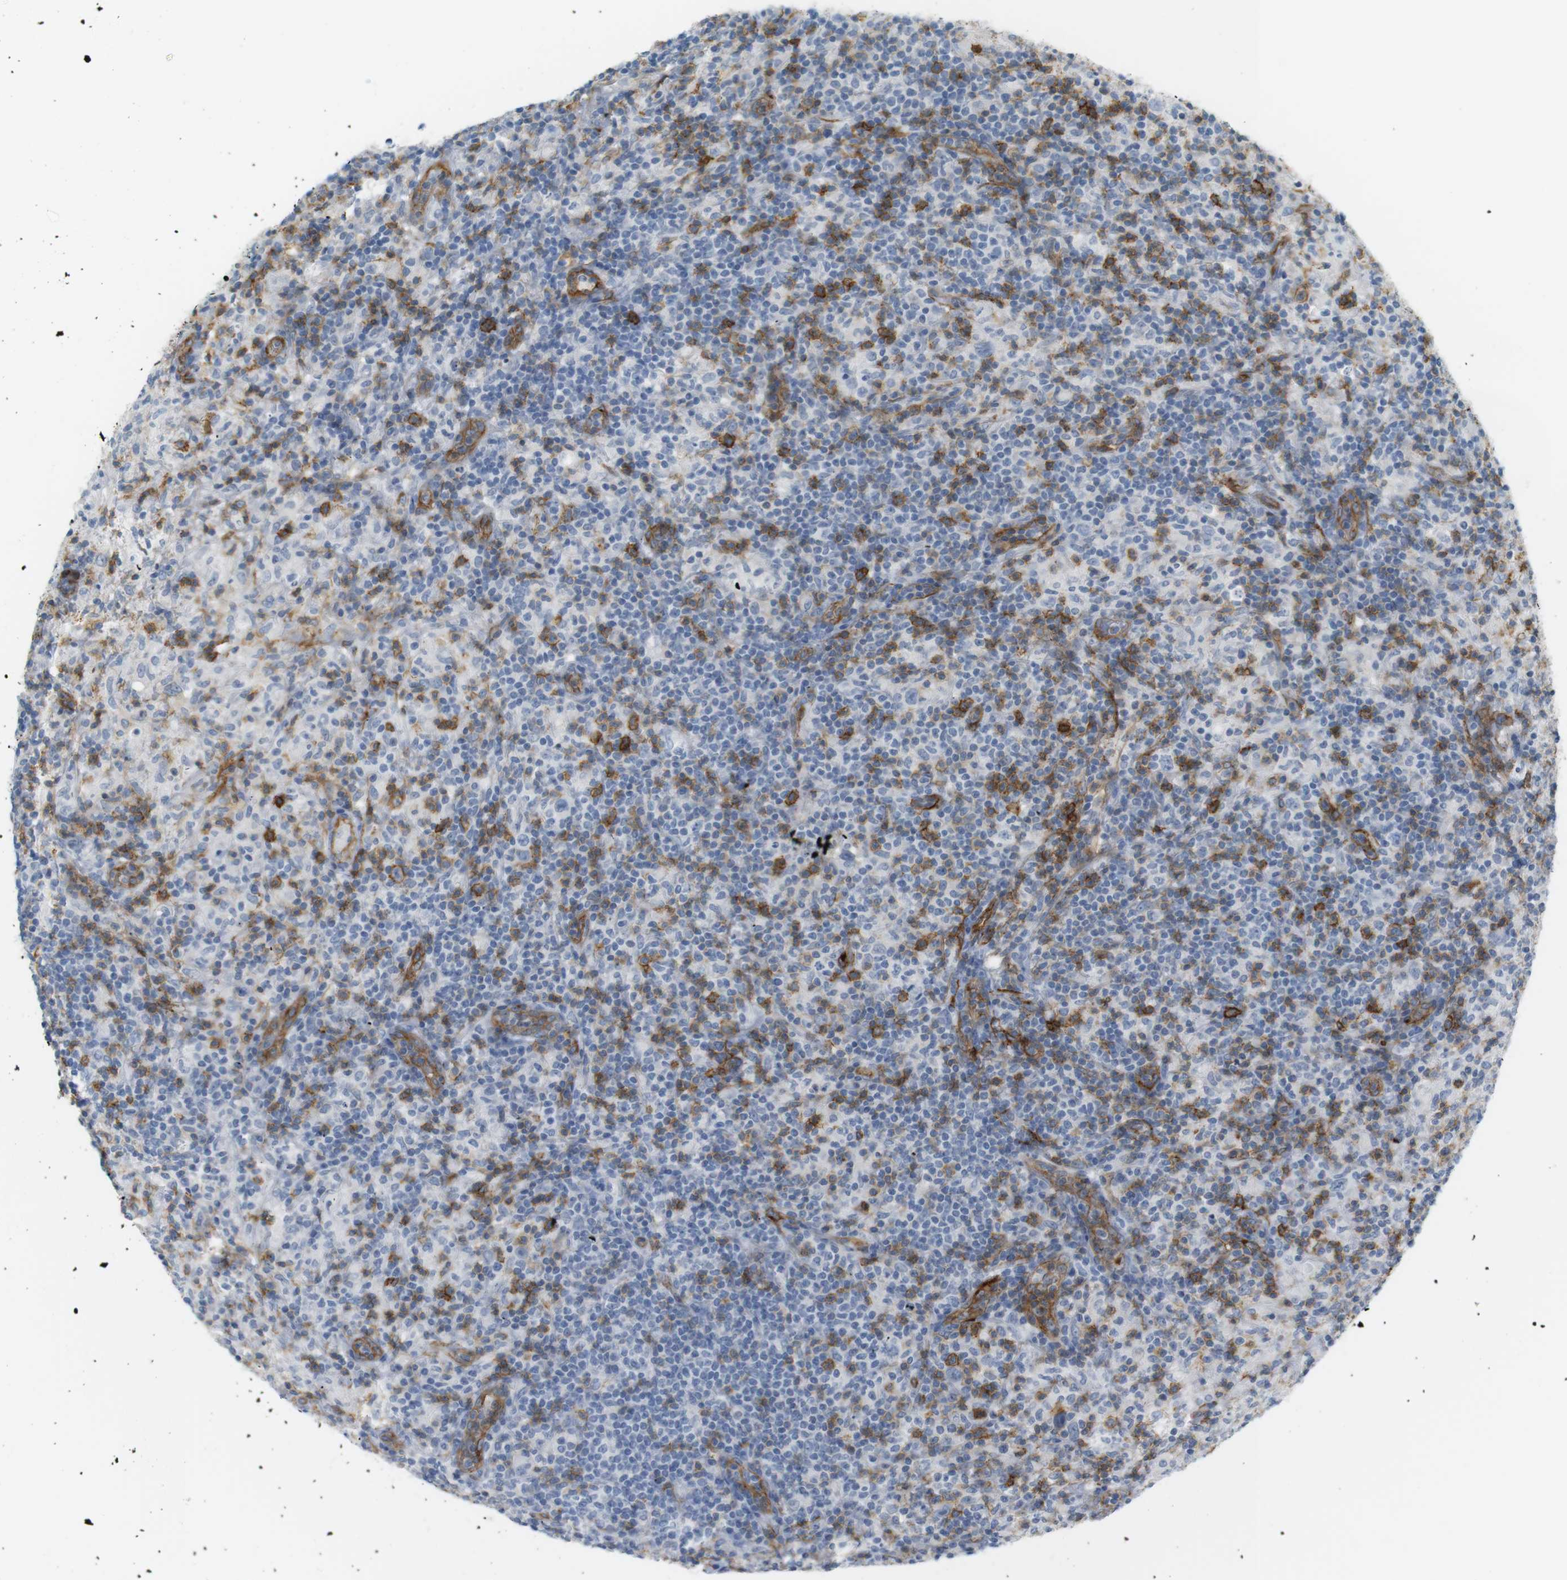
{"staining": {"intensity": "negative", "quantity": "none", "location": "none"}, "tissue": "lymphoma", "cell_type": "Tumor cells", "image_type": "cancer", "snomed": [{"axis": "morphology", "description": "Hodgkin's disease, NOS"}, {"axis": "topography", "description": "Lymph node"}], "caption": "IHC histopathology image of human Hodgkin's disease stained for a protein (brown), which shows no staining in tumor cells. (DAB (3,3'-diaminobenzidine) IHC with hematoxylin counter stain).", "gene": "F2R", "patient": {"sex": "male", "age": 70}}